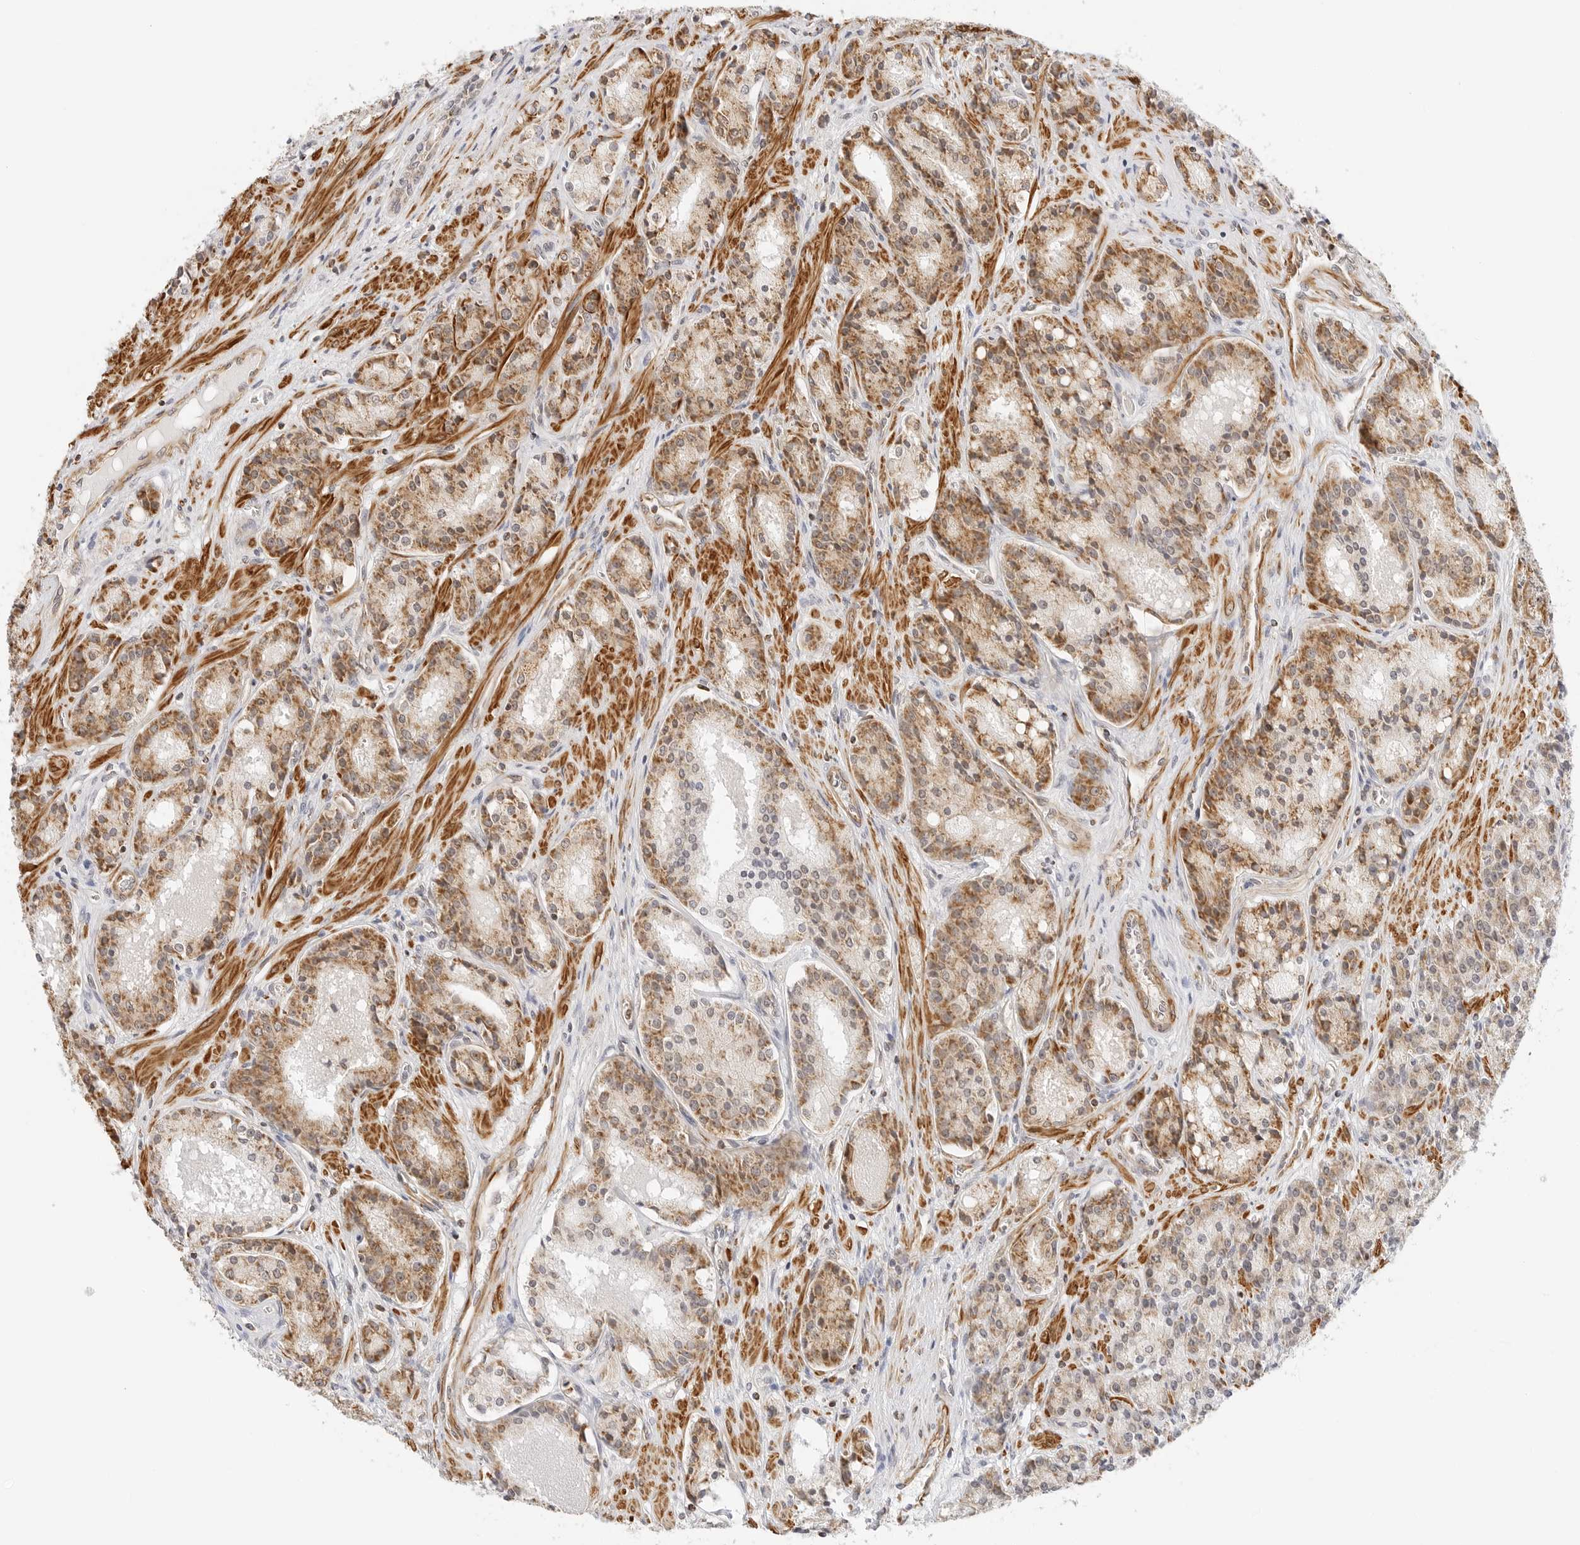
{"staining": {"intensity": "moderate", "quantity": ">75%", "location": "cytoplasmic/membranous"}, "tissue": "prostate cancer", "cell_type": "Tumor cells", "image_type": "cancer", "snomed": [{"axis": "morphology", "description": "Adenocarcinoma, High grade"}, {"axis": "topography", "description": "Prostate"}], "caption": "Adenocarcinoma (high-grade) (prostate) was stained to show a protein in brown. There is medium levels of moderate cytoplasmic/membranous expression in approximately >75% of tumor cells.", "gene": "GORAB", "patient": {"sex": "male", "age": 60}}